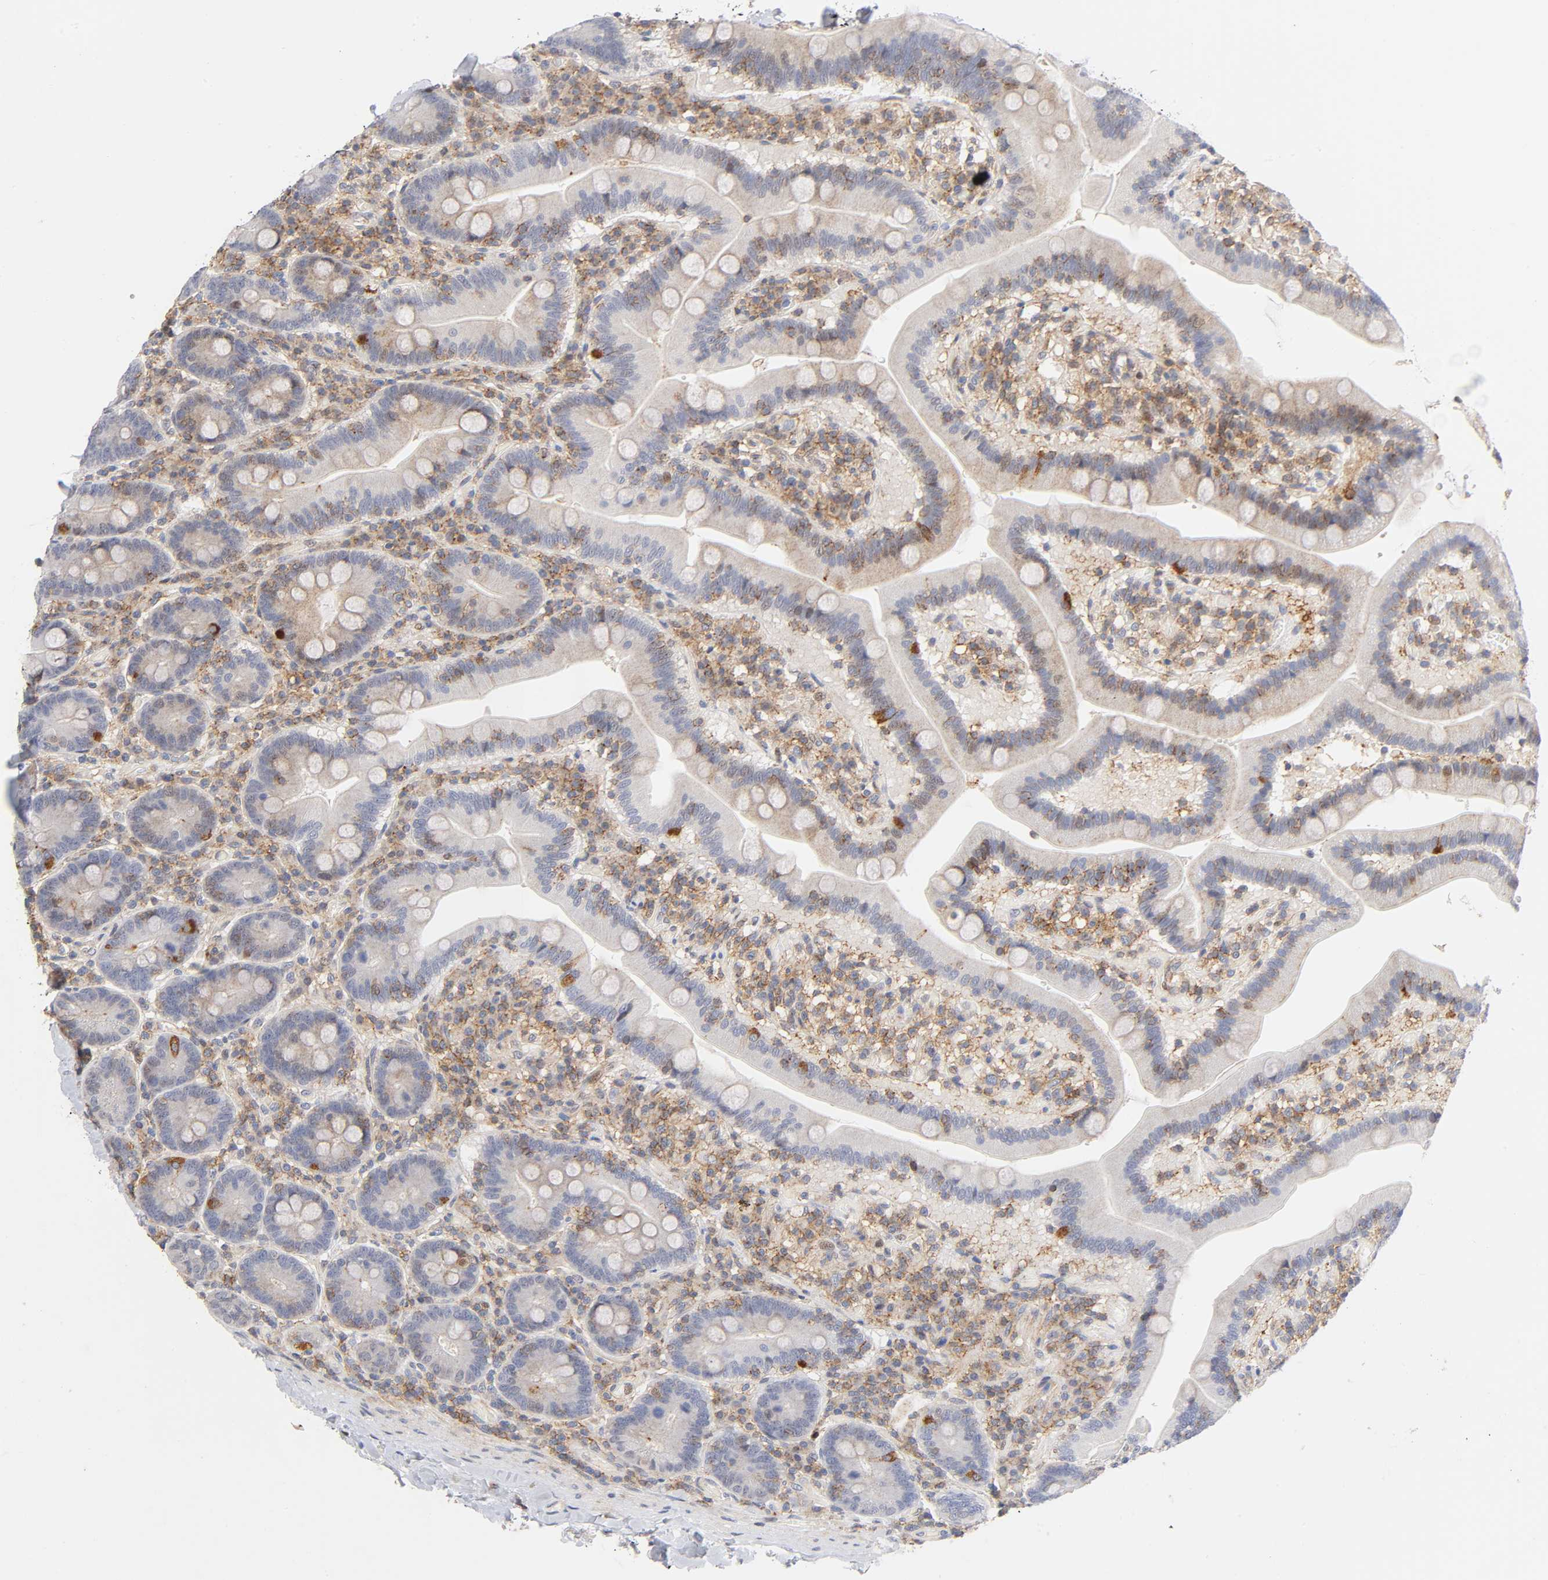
{"staining": {"intensity": "weak", "quantity": ">75%", "location": "cytoplasmic/membranous"}, "tissue": "duodenum", "cell_type": "Glandular cells", "image_type": "normal", "snomed": [{"axis": "morphology", "description": "Normal tissue, NOS"}, {"axis": "topography", "description": "Duodenum"}], "caption": "Approximately >75% of glandular cells in normal duodenum demonstrate weak cytoplasmic/membranous protein staining as visualized by brown immunohistochemical staining.", "gene": "ANXA7", "patient": {"sex": "male", "age": 66}}